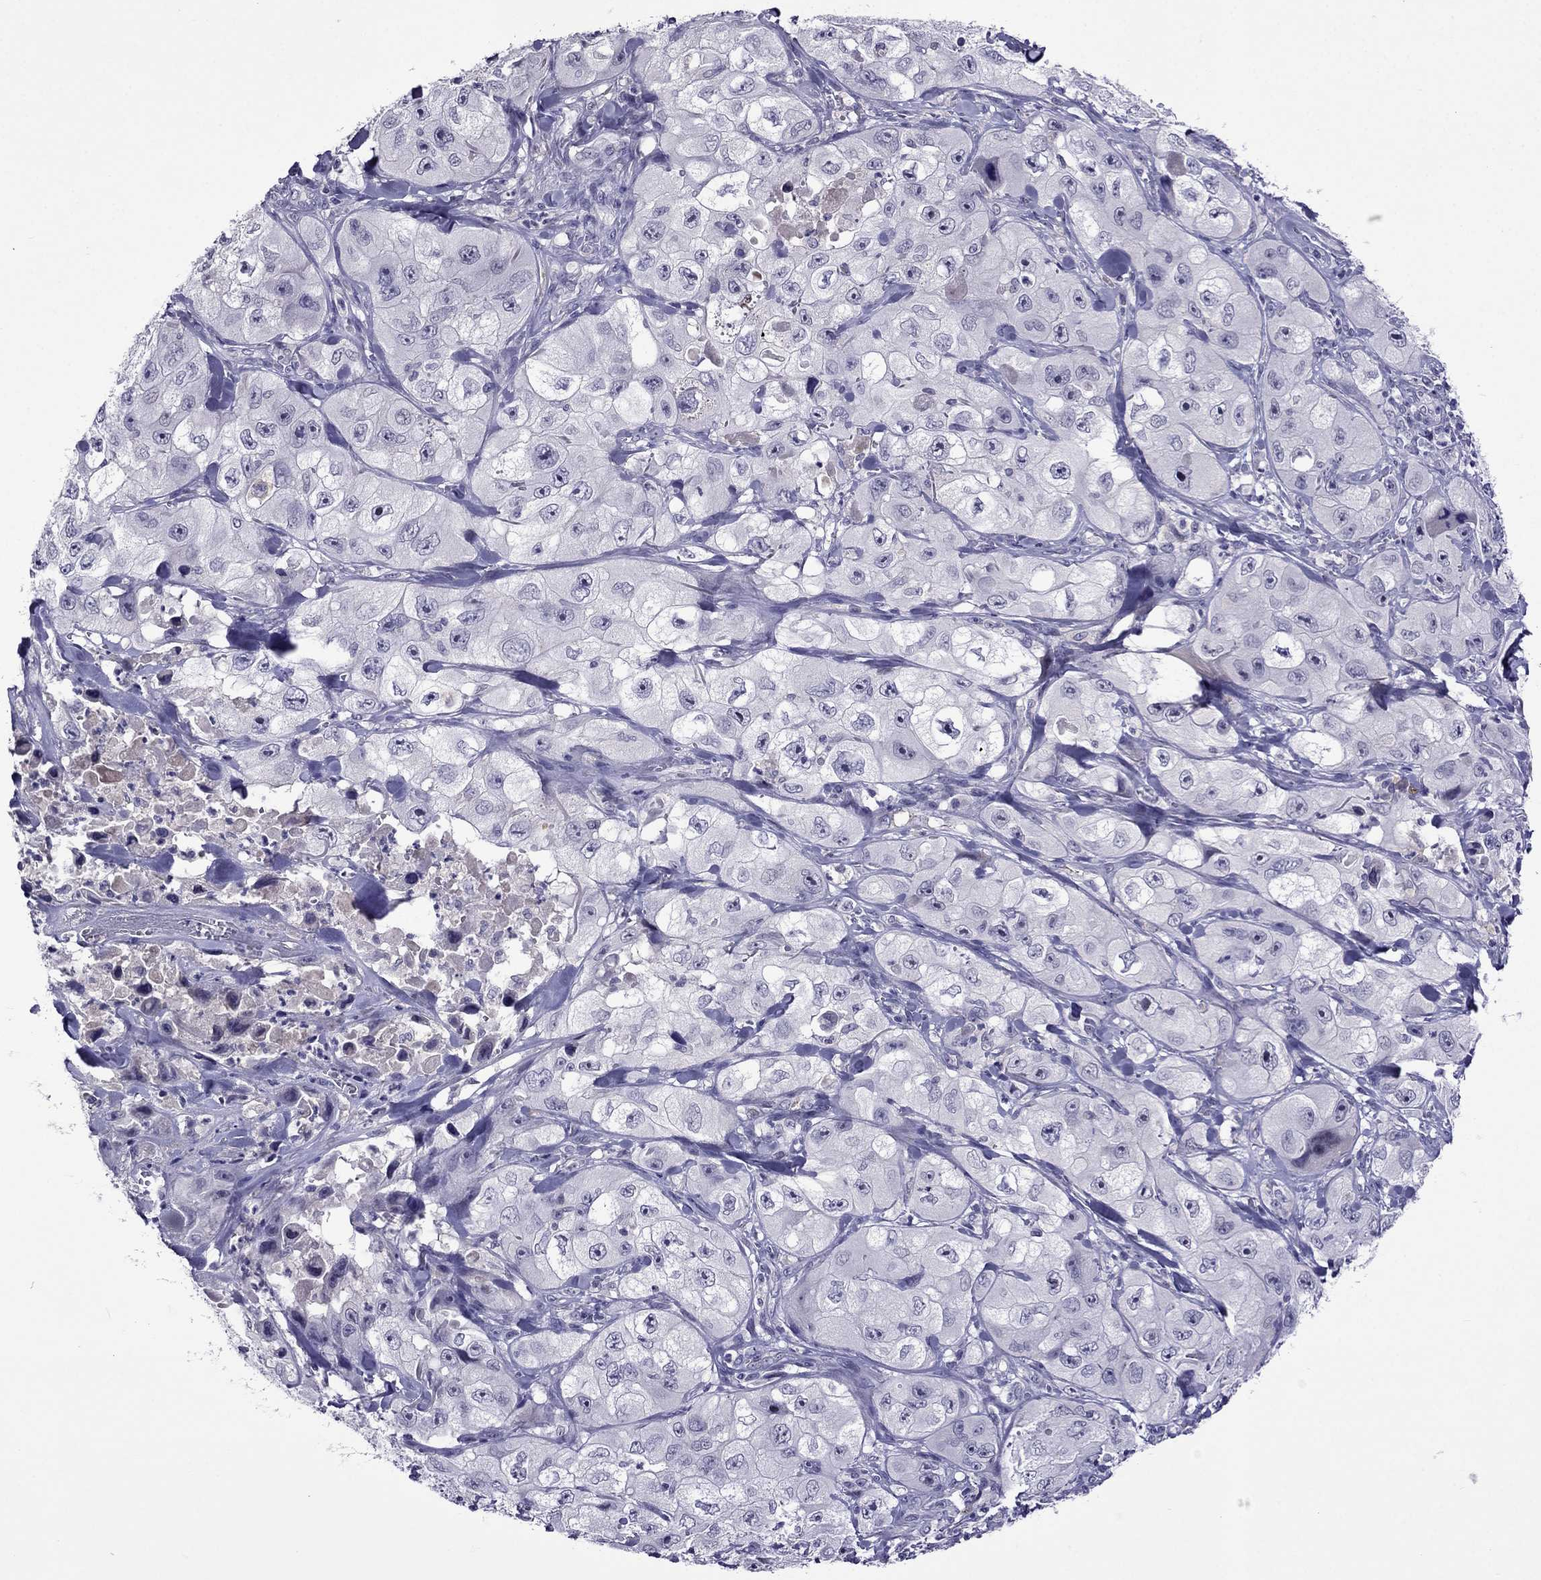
{"staining": {"intensity": "negative", "quantity": "none", "location": "none"}, "tissue": "skin cancer", "cell_type": "Tumor cells", "image_type": "cancer", "snomed": [{"axis": "morphology", "description": "Squamous cell carcinoma, NOS"}, {"axis": "topography", "description": "Skin"}, {"axis": "topography", "description": "Subcutis"}], "caption": "A high-resolution histopathology image shows immunohistochemistry staining of skin cancer (squamous cell carcinoma), which demonstrates no significant staining in tumor cells.", "gene": "SPTBN4", "patient": {"sex": "male", "age": 73}}